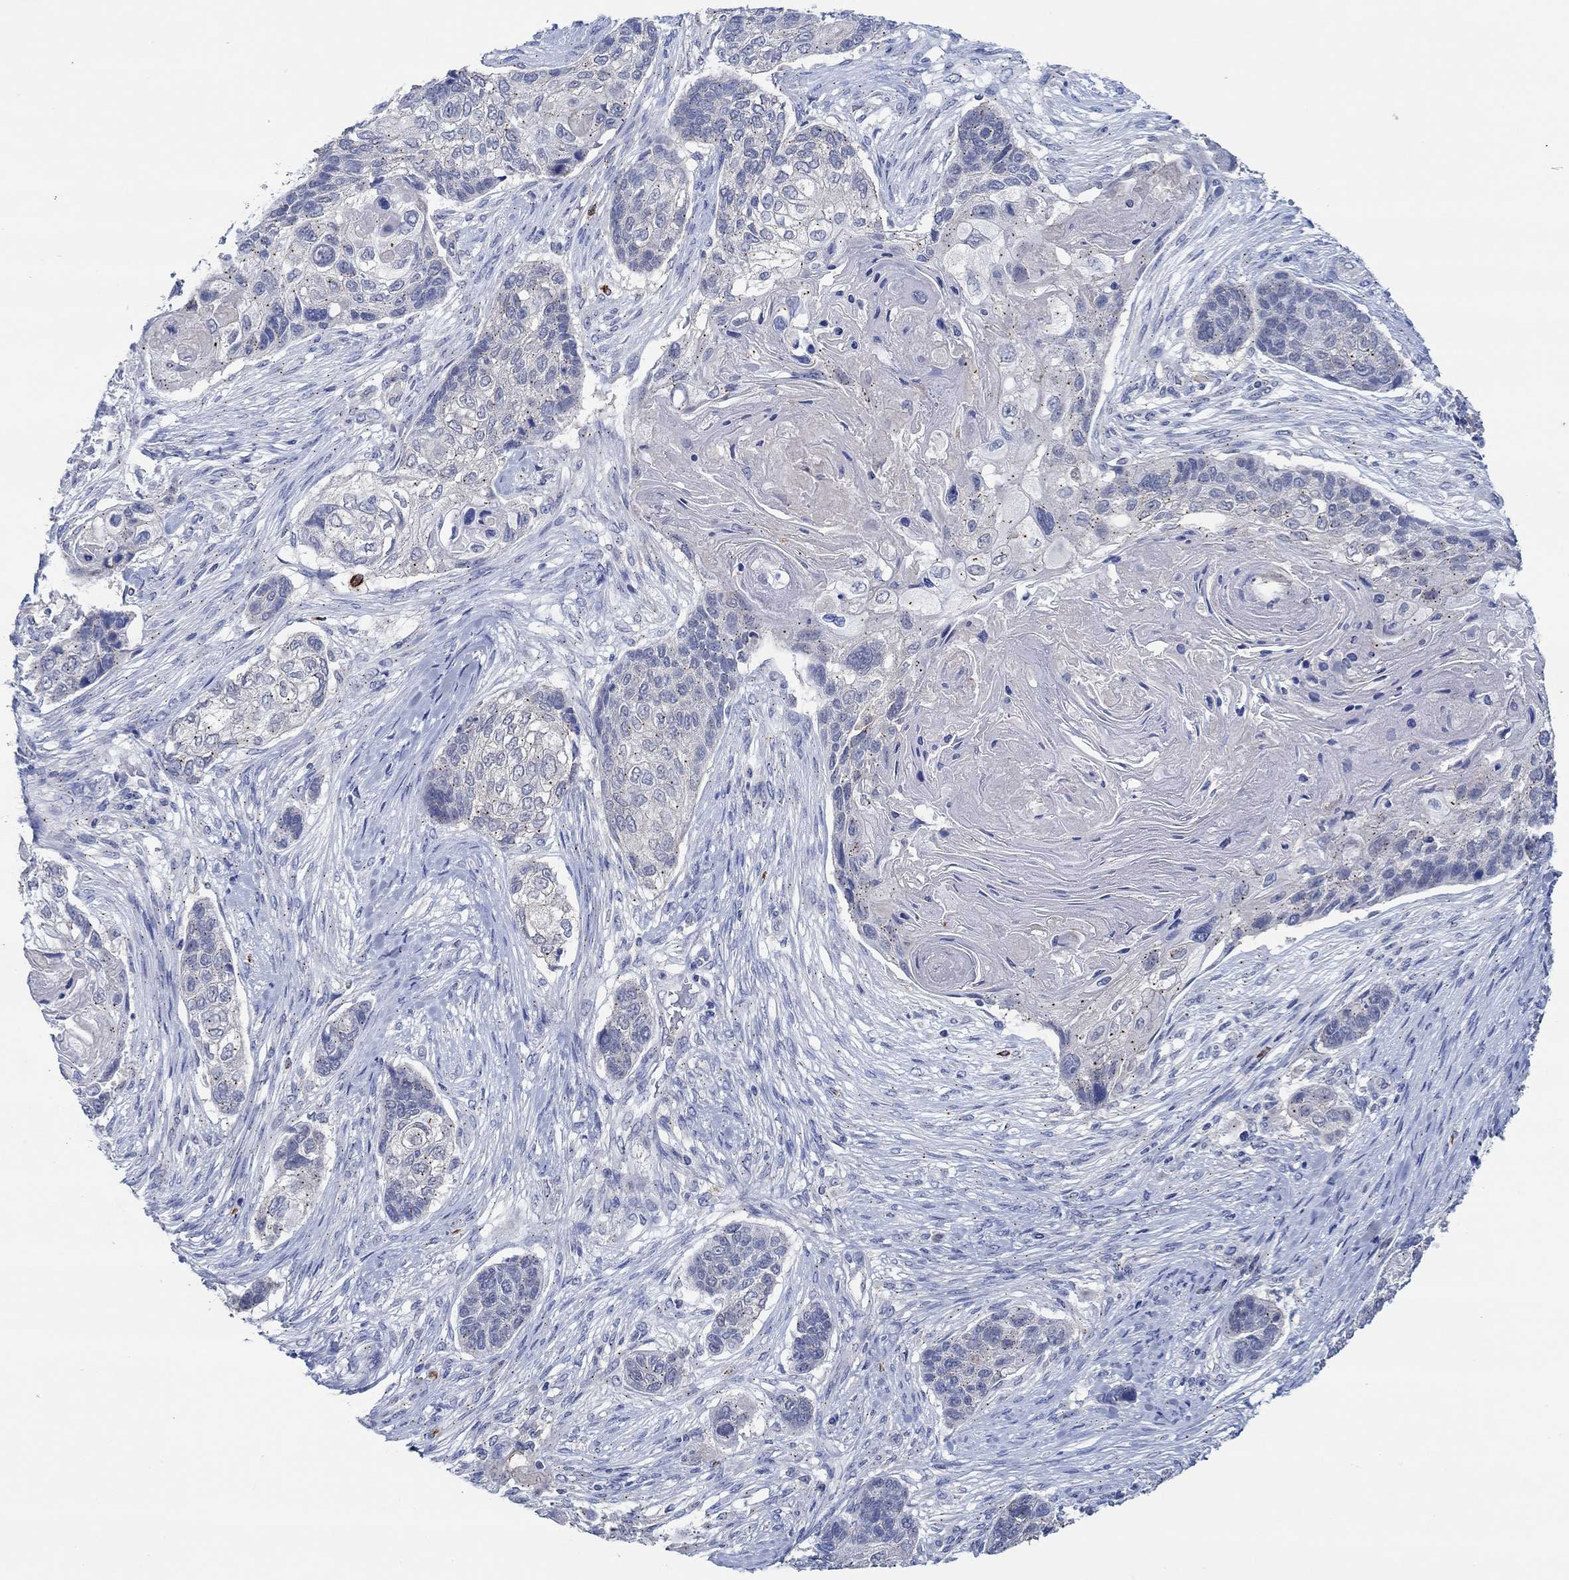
{"staining": {"intensity": "negative", "quantity": "none", "location": "none"}, "tissue": "lung cancer", "cell_type": "Tumor cells", "image_type": "cancer", "snomed": [{"axis": "morphology", "description": "Normal tissue, NOS"}, {"axis": "morphology", "description": "Squamous cell carcinoma, NOS"}, {"axis": "topography", "description": "Bronchus"}, {"axis": "topography", "description": "Lung"}], "caption": "High power microscopy histopathology image of an IHC photomicrograph of lung cancer, revealing no significant expression in tumor cells.", "gene": "CPM", "patient": {"sex": "male", "age": 69}}